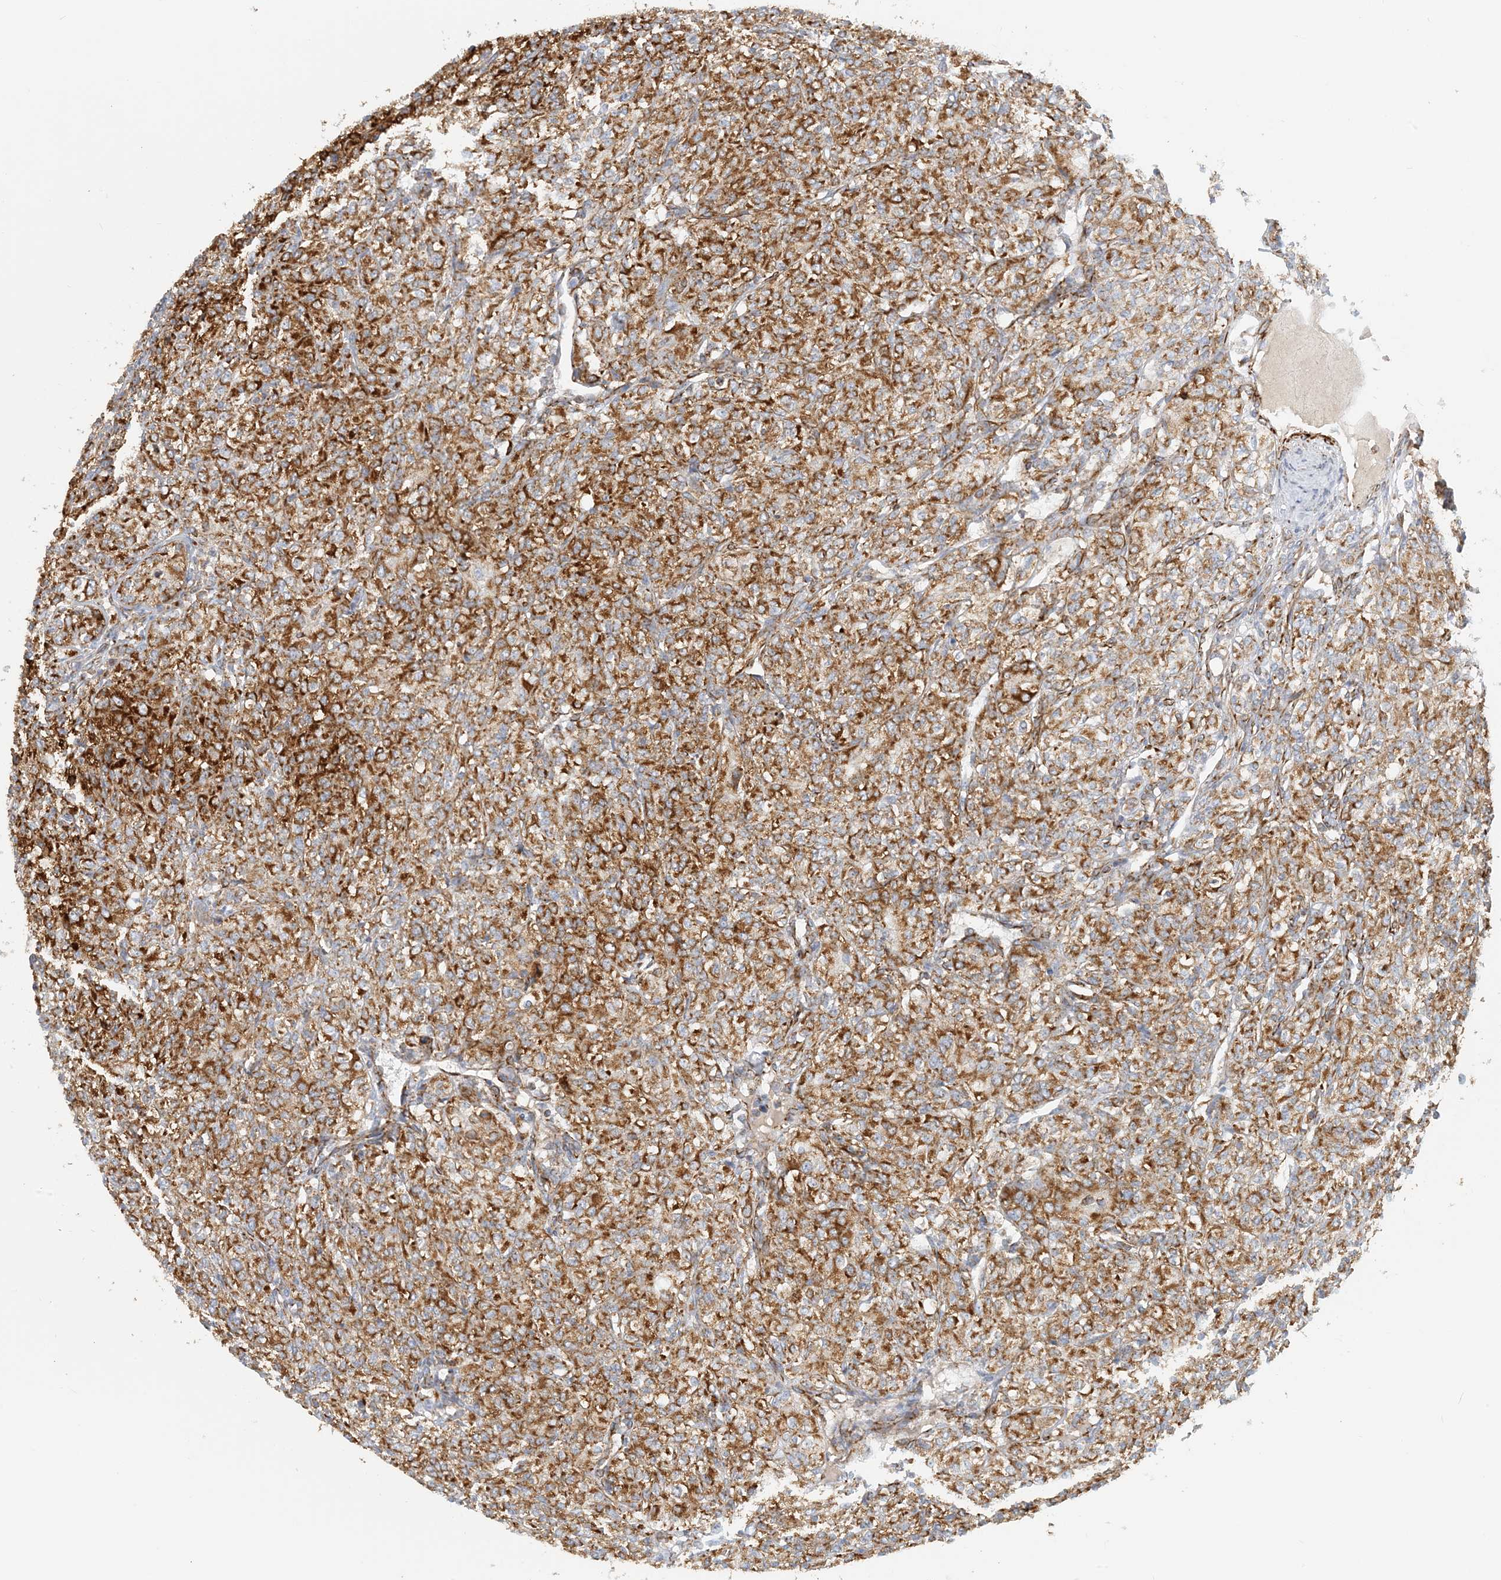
{"staining": {"intensity": "moderate", "quantity": ">75%", "location": "cytoplasmic/membranous"}, "tissue": "renal cancer", "cell_type": "Tumor cells", "image_type": "cancer", "snomed": [{"axis": "morphology", "description": "Adenocarcinoma, NOS"}, {"axis": "topography", "description": "Kidney"}], "caption": "This photomicrograph exhibits renal cancer stained with immunohistochemistry (IHC) to label a protein in brown. The cytoplasmic/membranous of tumor cells show moderate positivity for the protein. Nuclei are counter-stained blue.", "gene": "COA3", "patient": {"sex": "male", "age": 77}}